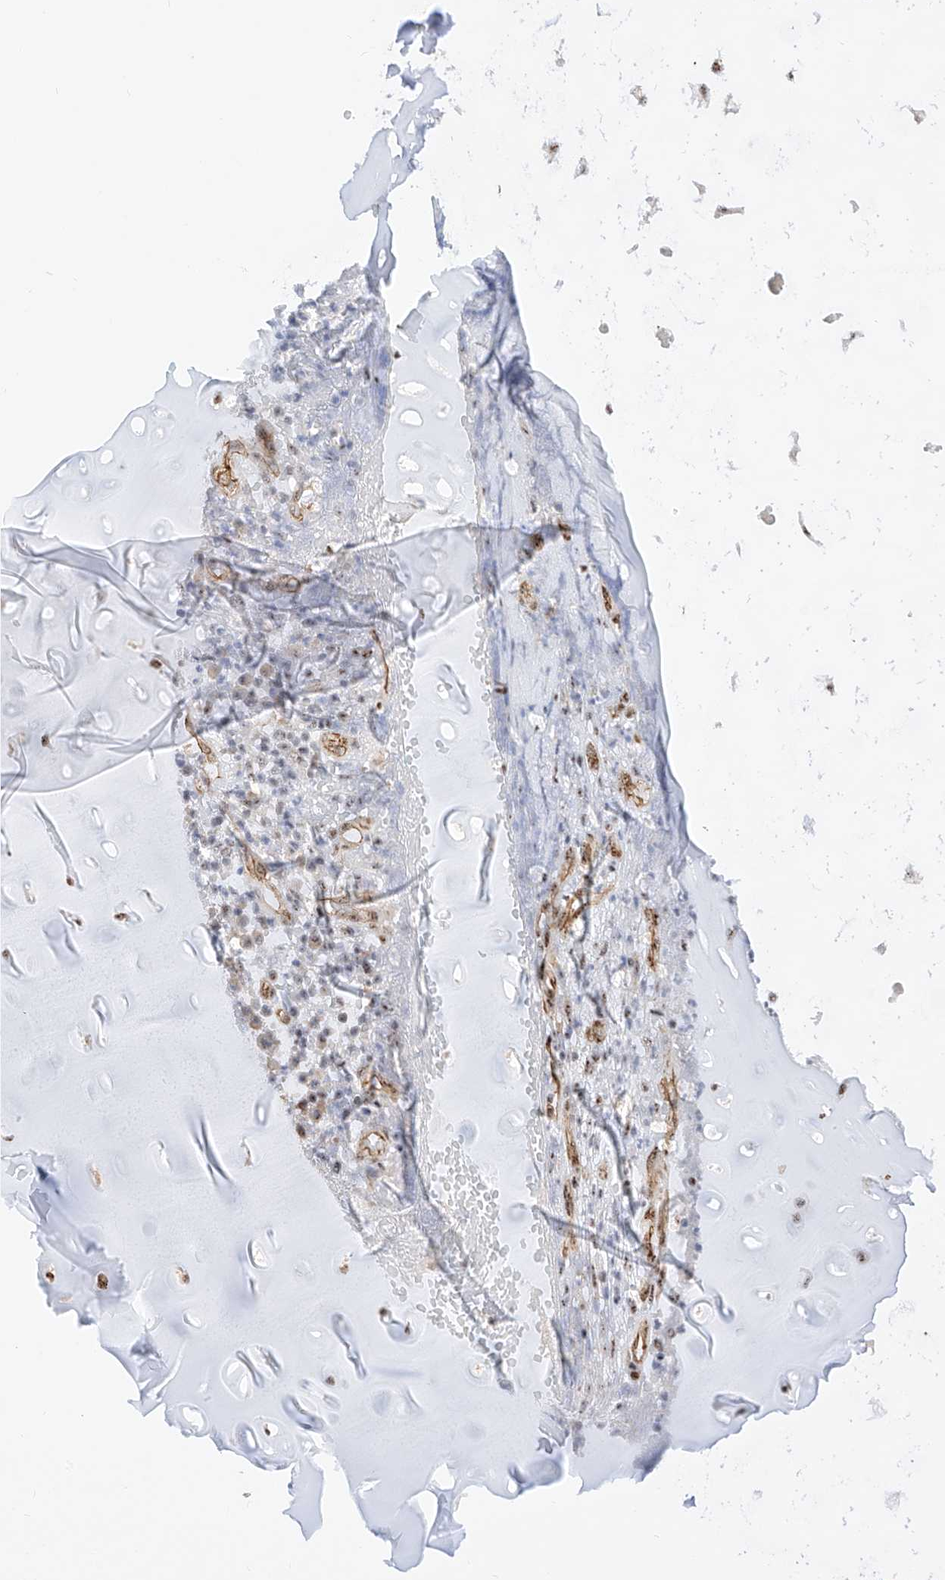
{"staining": {"intensity": "moderate", "quantity": "25%-75%", "location": "nuclear"}, "tissue": "adipose tissue", "cell_type": "Adipocytes", "image_type": "normal", "snomed": [{"axis": "morphology", "description": "Normal tissue, NOS"}, {"axis": "morphology", "description": "Basal cell carcinoma"}, {"axis": "topography", "description": "Cartilage tissue"}, {"axis": "topography", "description": "Nasopharynx"}, {"axis": "topography", "description": "Oral tissue"}], "caption": "This micrograph displays IHC staining of unremarkable human adipose tissue, with medium moderate nuclear staining in about 25%-75% of adipocytes.", "gene": "ATXN7L2", "patient": {"sex": "female", "age": 77}}